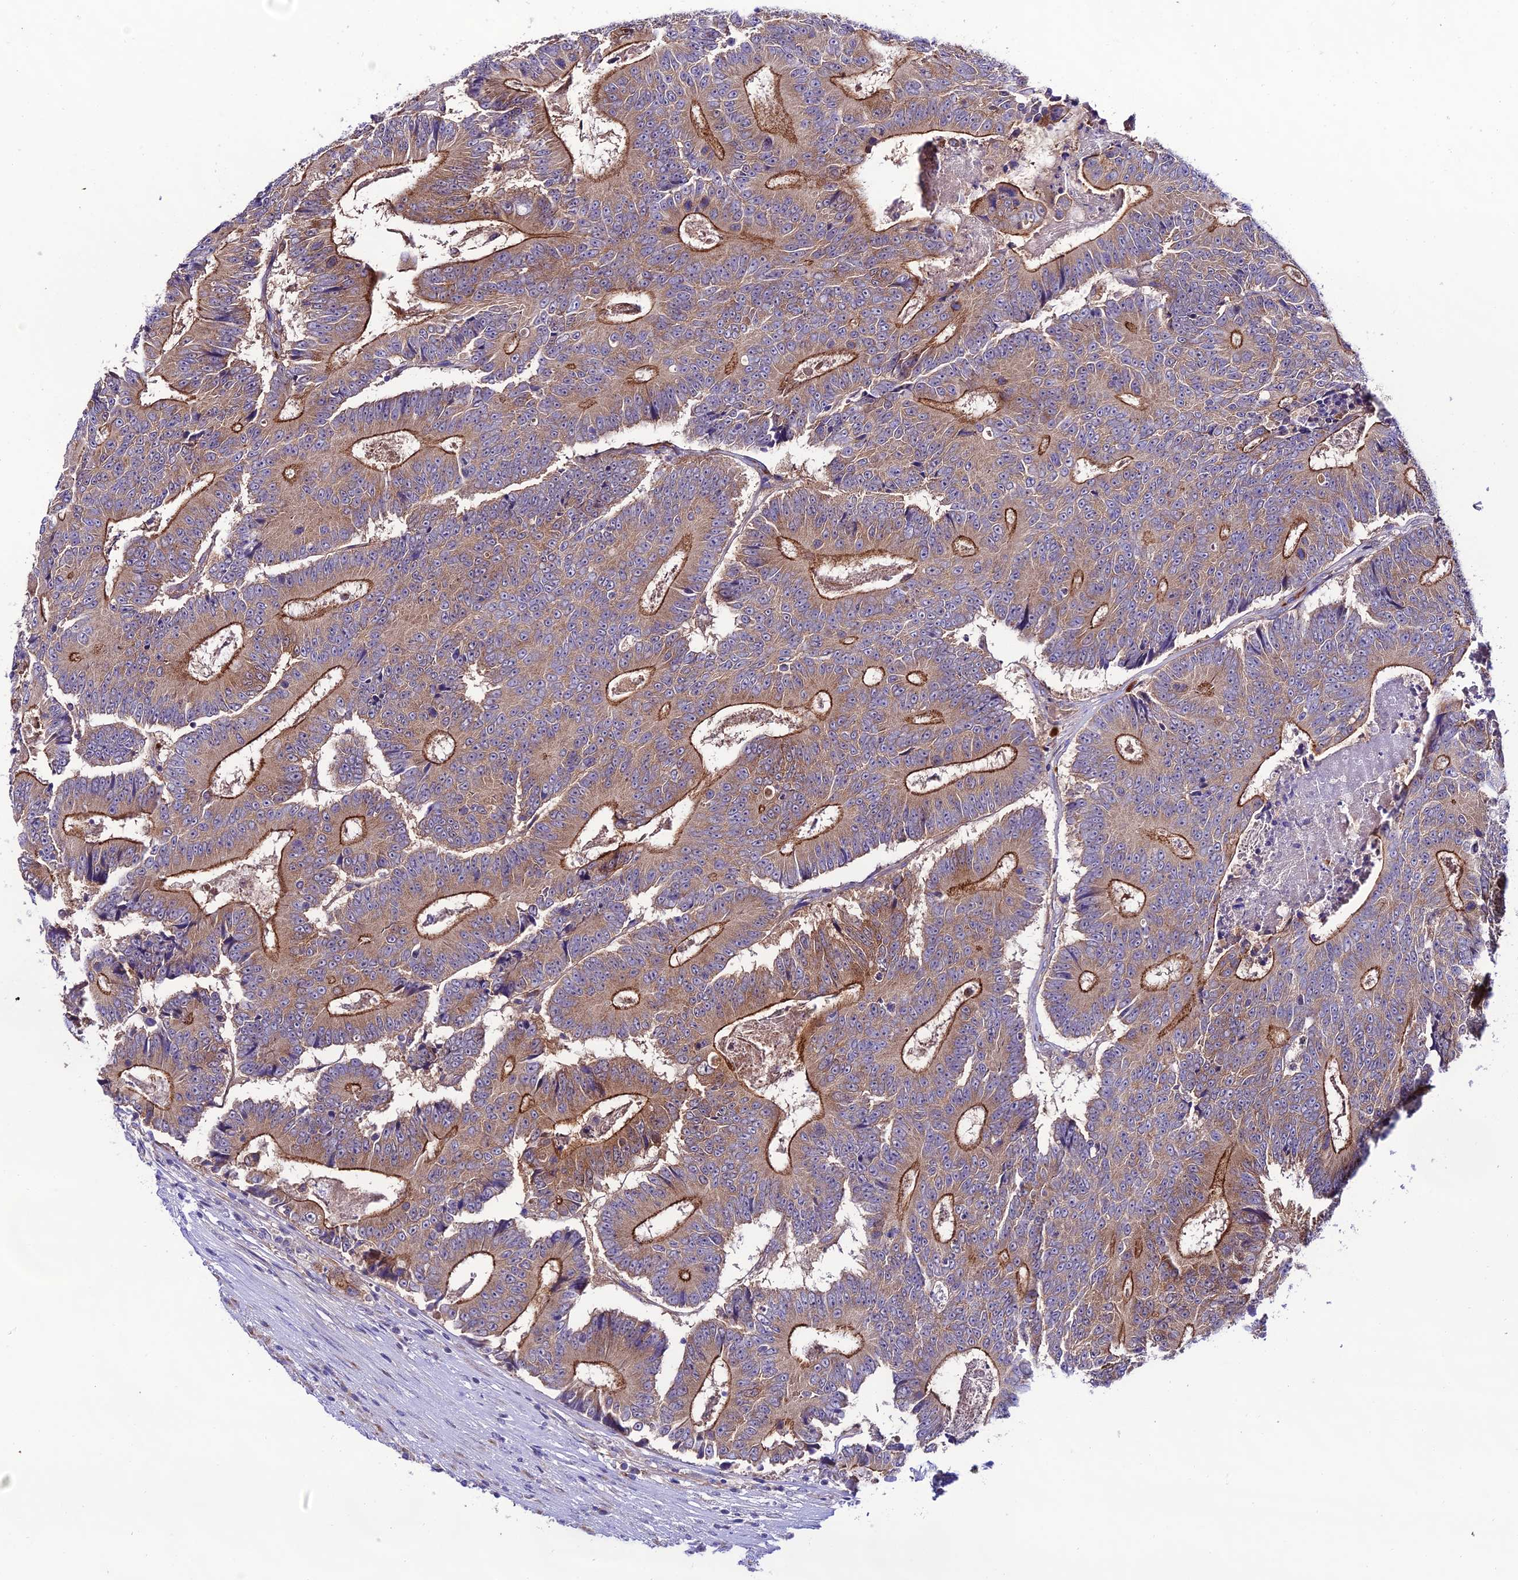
{"staining": {"intensity": "moderate", "quantity": ">75%", "location": "cytoplasmic/membranous"}, "tissue": "colorectal cancer", "cell_type": "Tumor cells", "image_type": "cancer", "snomed": [{"axis": "morphology", "description": "Adenocarcinoma, NOS"}, {"axis": "topography", "description": "Colon"}], "caption": "Colorectal cancer stained with DAB (3,3'-diaminobenzidine) immunohistochemistry demonstrates medium levels of moderate cytoplasmic/membranous expression in approximately >75% of tumor cells.", "gene": "LACTB2", "patient": {"sex": "male", "age": 83}}